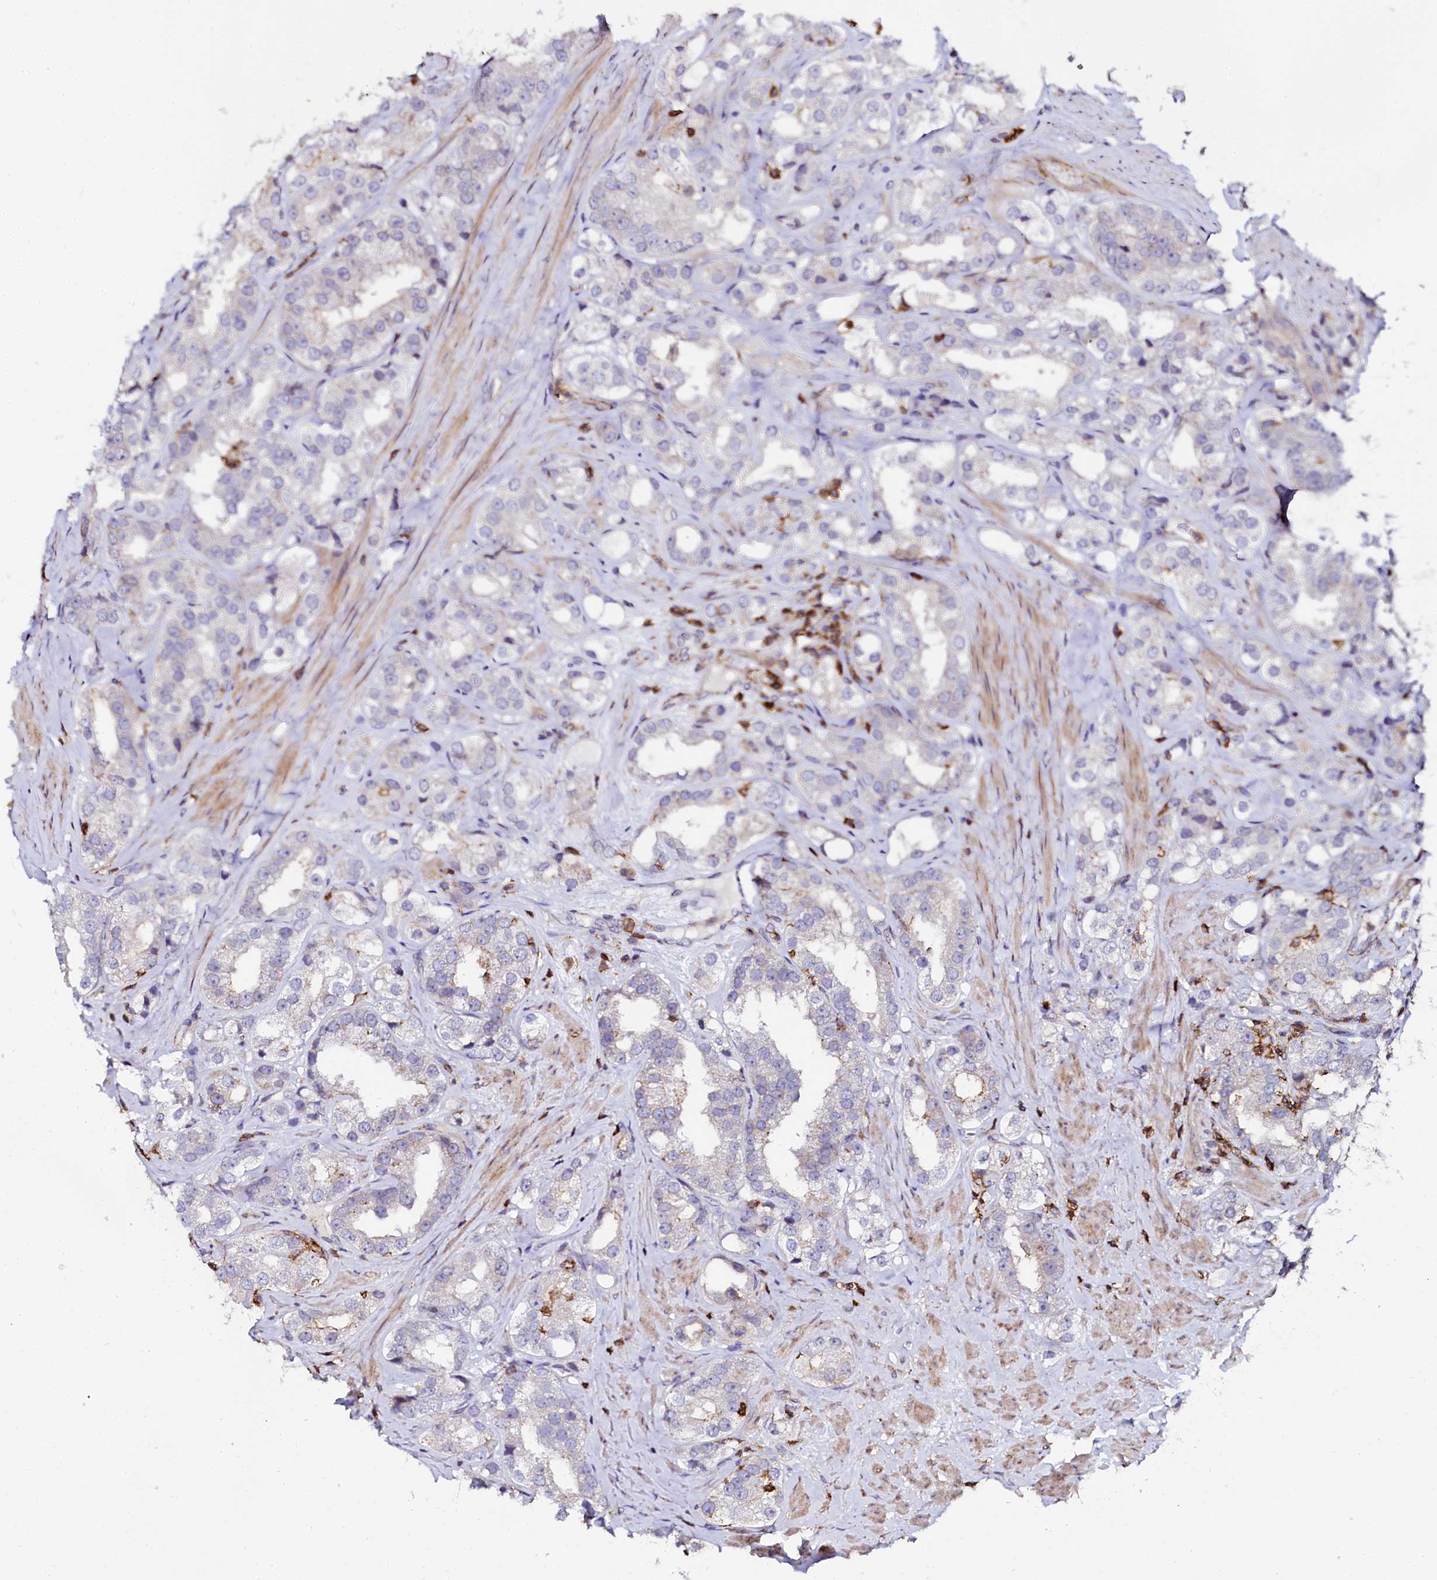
{"staining": {"intensity": "negative", "quantity": "none", "location": "none"}, "tissue": "prostate cancer", "cell_type": "Tumor cells", "image_type": "cancer", "snomed": [{"axis": "morphology", "description": "Adenocarcinoma, NOS"}, {"axis": "topography", "description": "Prostate"}], "caption": "A micrograph of human adenocarcinoma (prostate) is negative for staining in tumor cells.", "gene": "AAAS", "patient": {"sex": "male", "age": 79}}